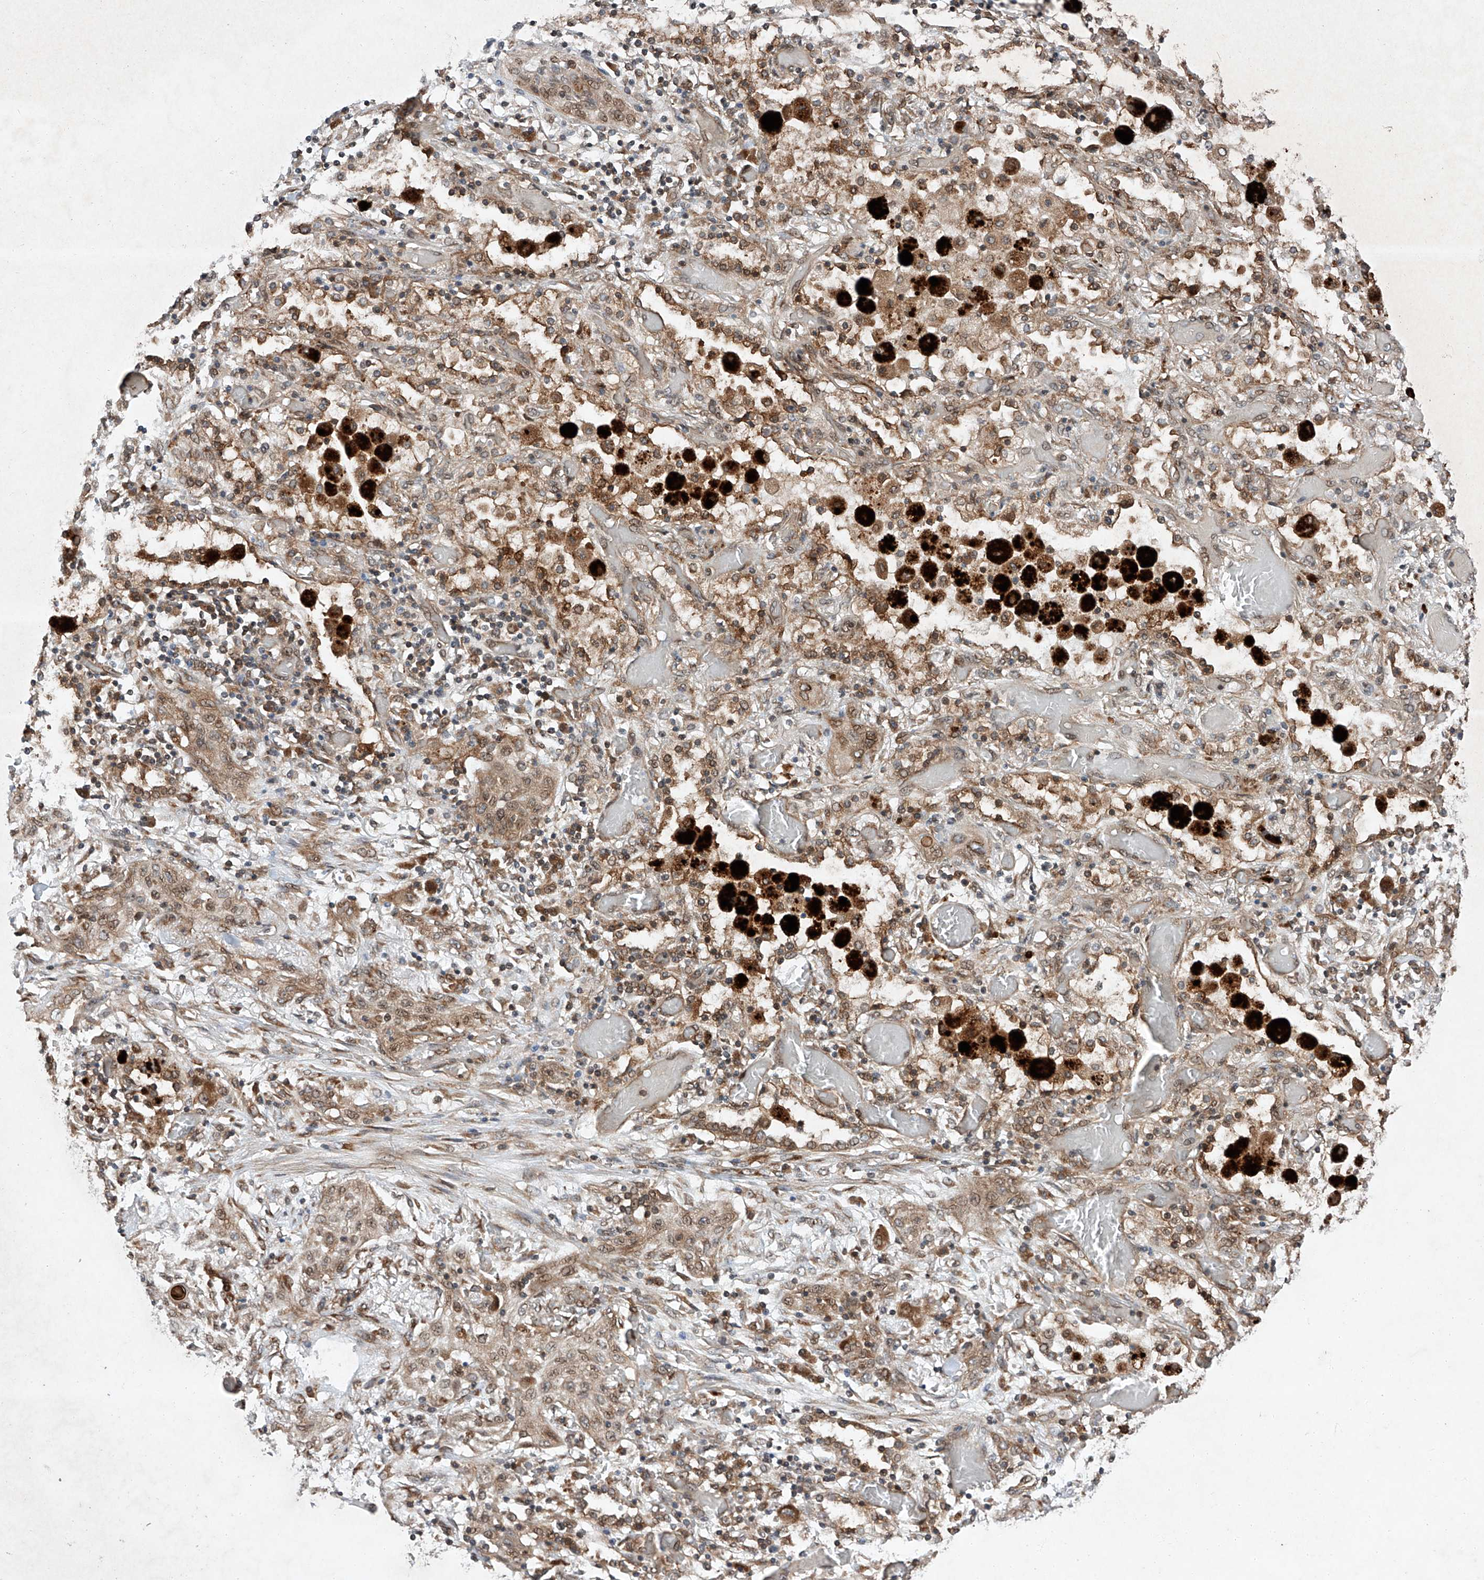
{"staining": {"intensity": "moderate", "quantity": "<25%", "location": "cytoplasmic/membranous,nuclear"}, "tissue": "lung cancer", "cell_type": "Tumor cells", "image_type": "cancer", "snomed": [{"axis": "morphology", "description": "Squamous cell carcinoma, NOS"}, {"axis": "topography", "description": "Lung"}], "caption": "This is an image of immunohistochemistry staining of lung cancer, which shows moderate positivity in the cytoplasmic/membranous and nuclear of tumor cells.", "gene": "ZFP28", "patient": {"sex": "female", "age": 47}}